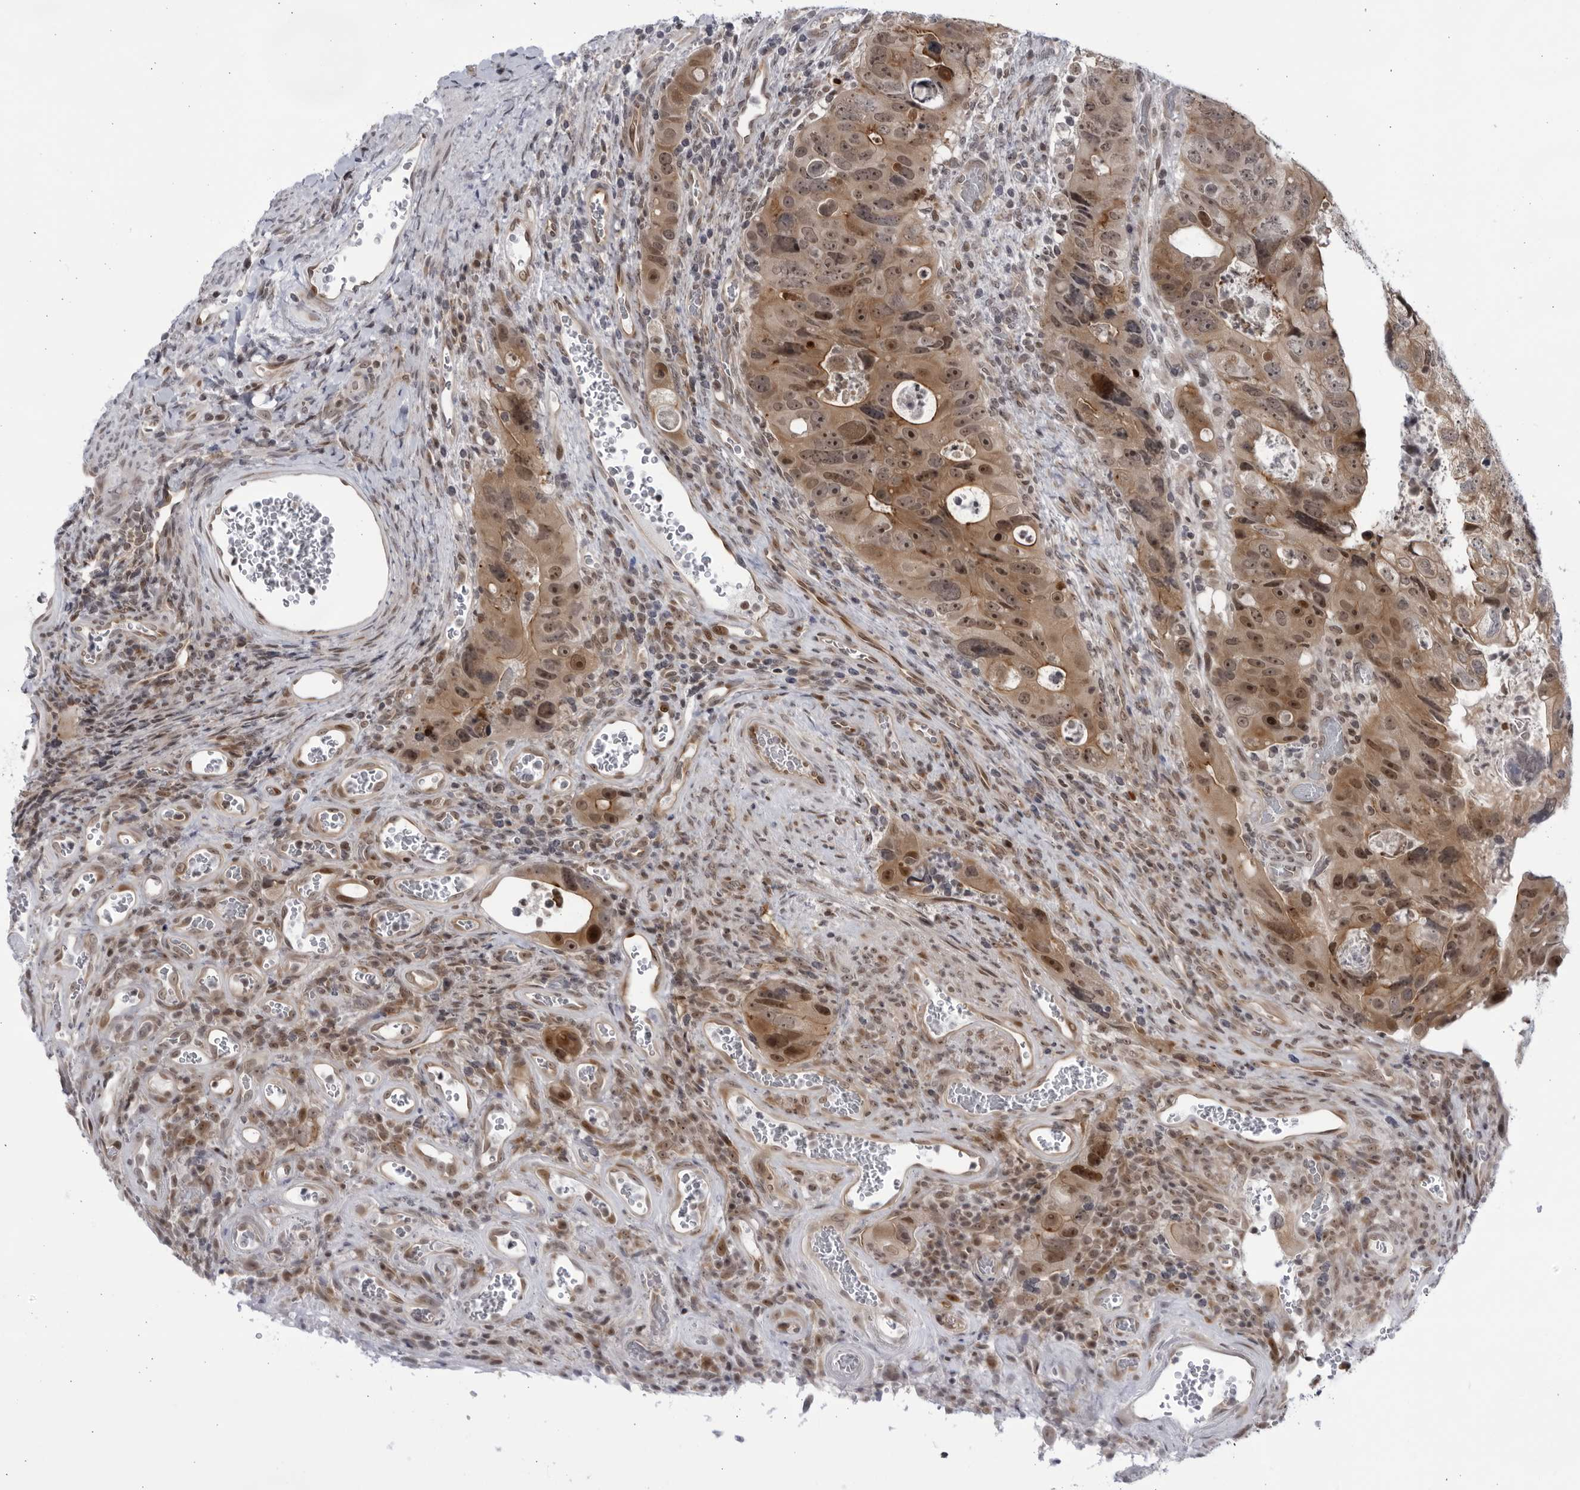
{"staining": {"intensity": "moderate", "quantity": ">75%", "location": "cytoplasmic/membranous,nuclear"}, "tissue": "colorectal cancer", "cell_type": "Tumor cells", "image_type": "cancer", "snomed": [{"axis": "morphology", "description": "Adenocarcinoma, NOS"}, {"axis": "topography", "description": "Rectum"}], "caption": "The histopathology image reveals immunohistochemical staining of colorectal adenocarcinoma. There is moderate cytoplasmic/membranous and nuclear positivity is seen in approximately >75% of tumor cells.", "gene": "ITGB3BP", "patient": {"sex": "male", "age": 59}}